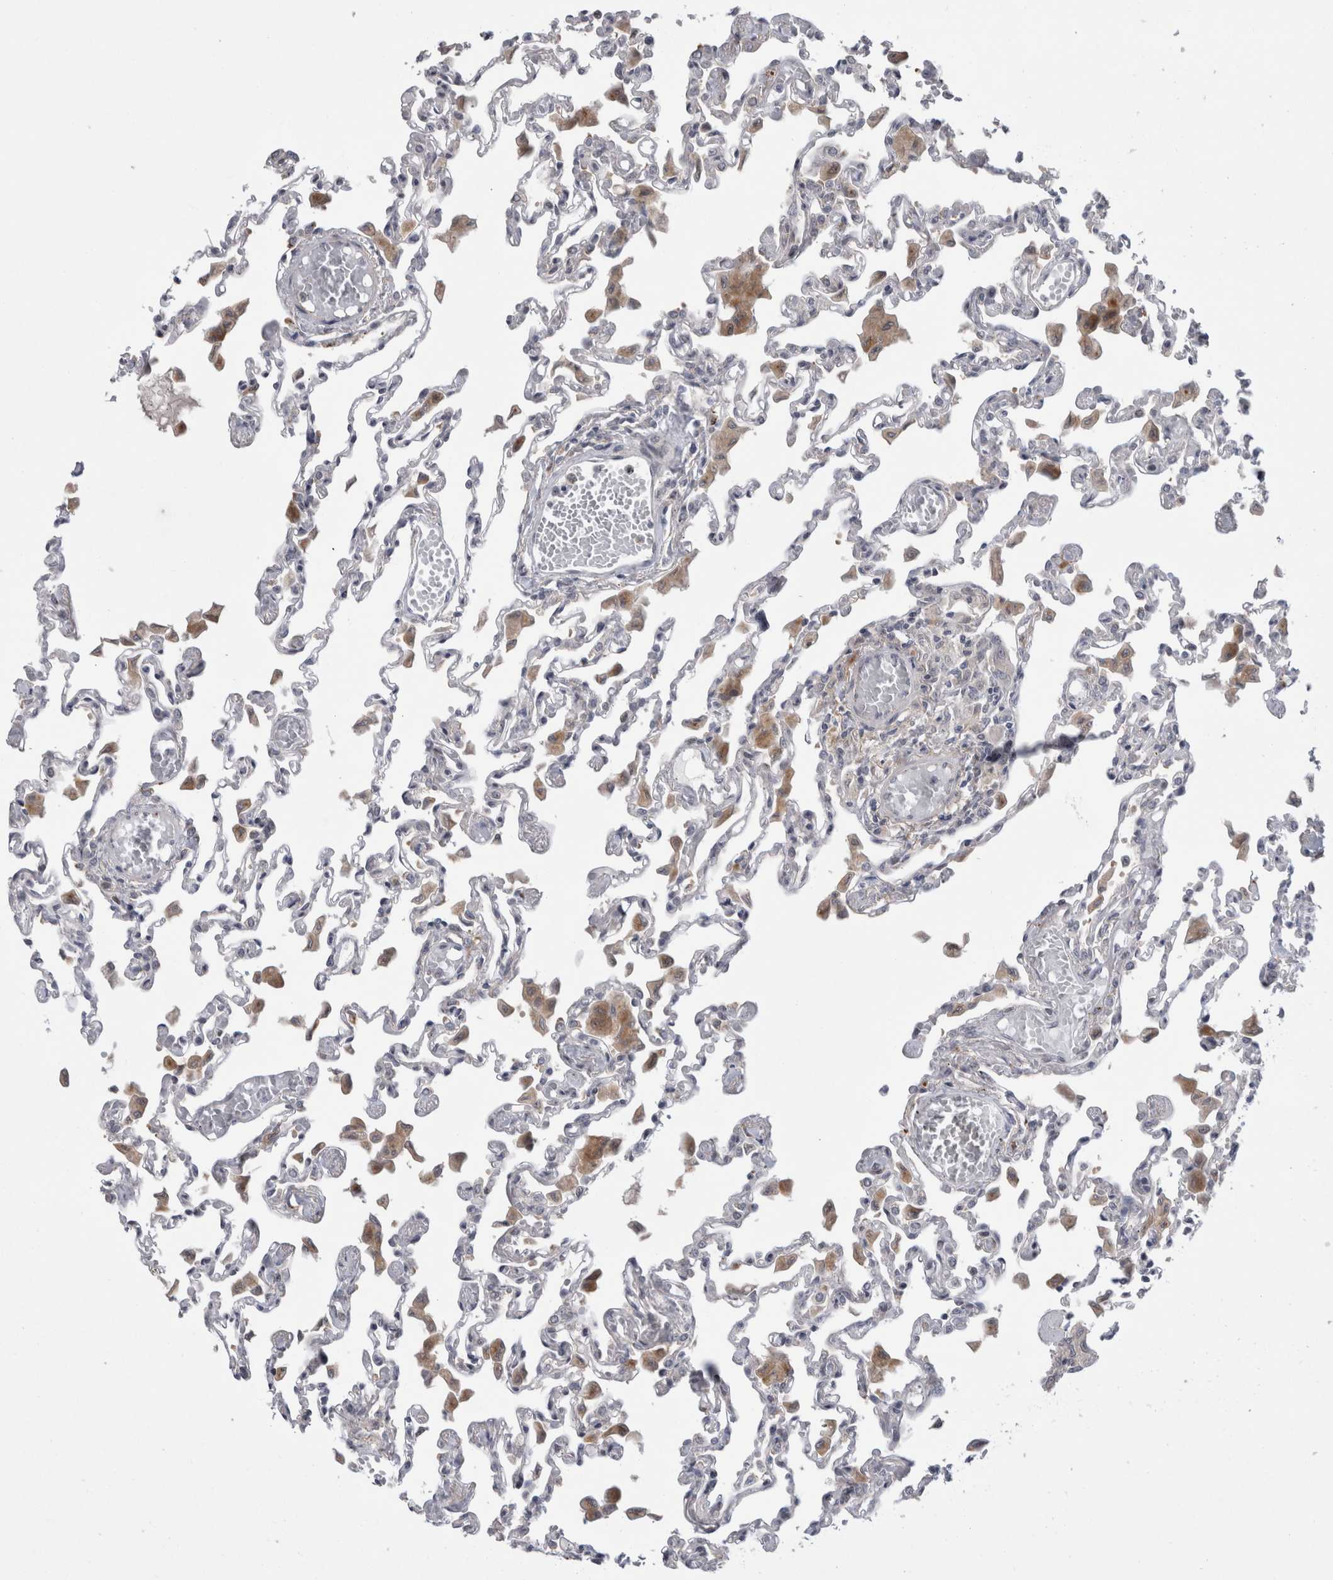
{"staining": {"intensity": "negative", "quantity": "none", "location": "none"}, "tissue": "lung", "cell_type": "Alveolar cells", "image_type": "normal", "snomed": [{"axis": "morphology", "description": "Normal tissue, NOS"}, {"axis": "topography", "description": "Bronchus"}, {"axis": "topography", "description": "Lung"}], "caption": "This is a image of immunohistochemistry (IHC) staining of normal lung, which shows no staining in alveolar cells.", "gene": "MTBP", "patient": {"sex": "female", "age": 49}}